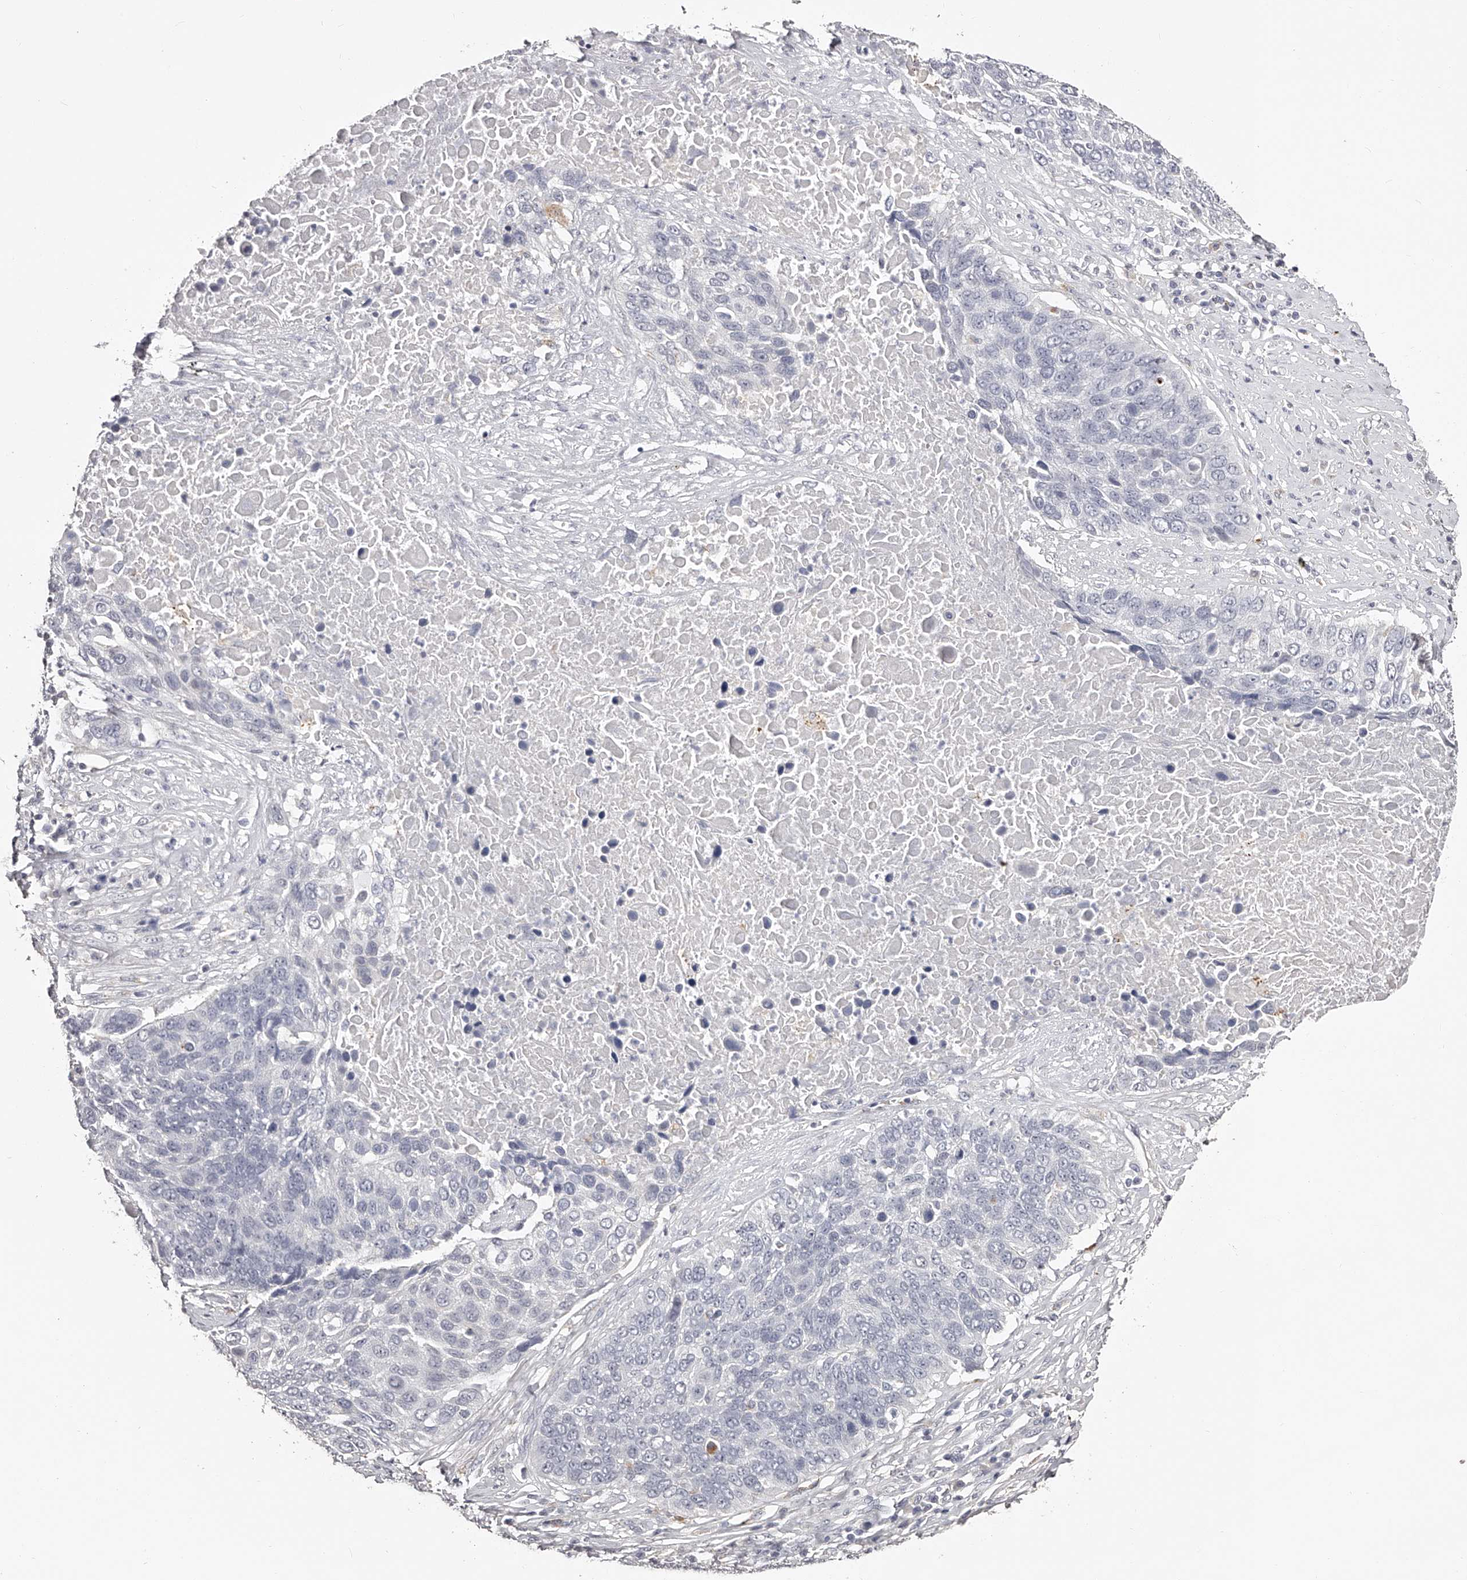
{"staining": {"intensity": "negative", "quantity": "none", "location": "none"}, "tissue": "lung cancer", "cell_type": "Tumor cells", "image_type": "cancer", "snomed": [{"axis": "morphology", "description": "Squamous cell carcinoma, NOS"}, {"axis": "topography", "description": "Lung"}], "caption": "This micrograph is of lung cancer (squamous cell carcinoma) stained with immunohistochemistry (IHC) to label a protein in brown with the nuclei are counter-stained blue. There is no positivity in tumor cells.", "gene": "SLC35D3", "patient": {"sex": "male", "age": 66}}